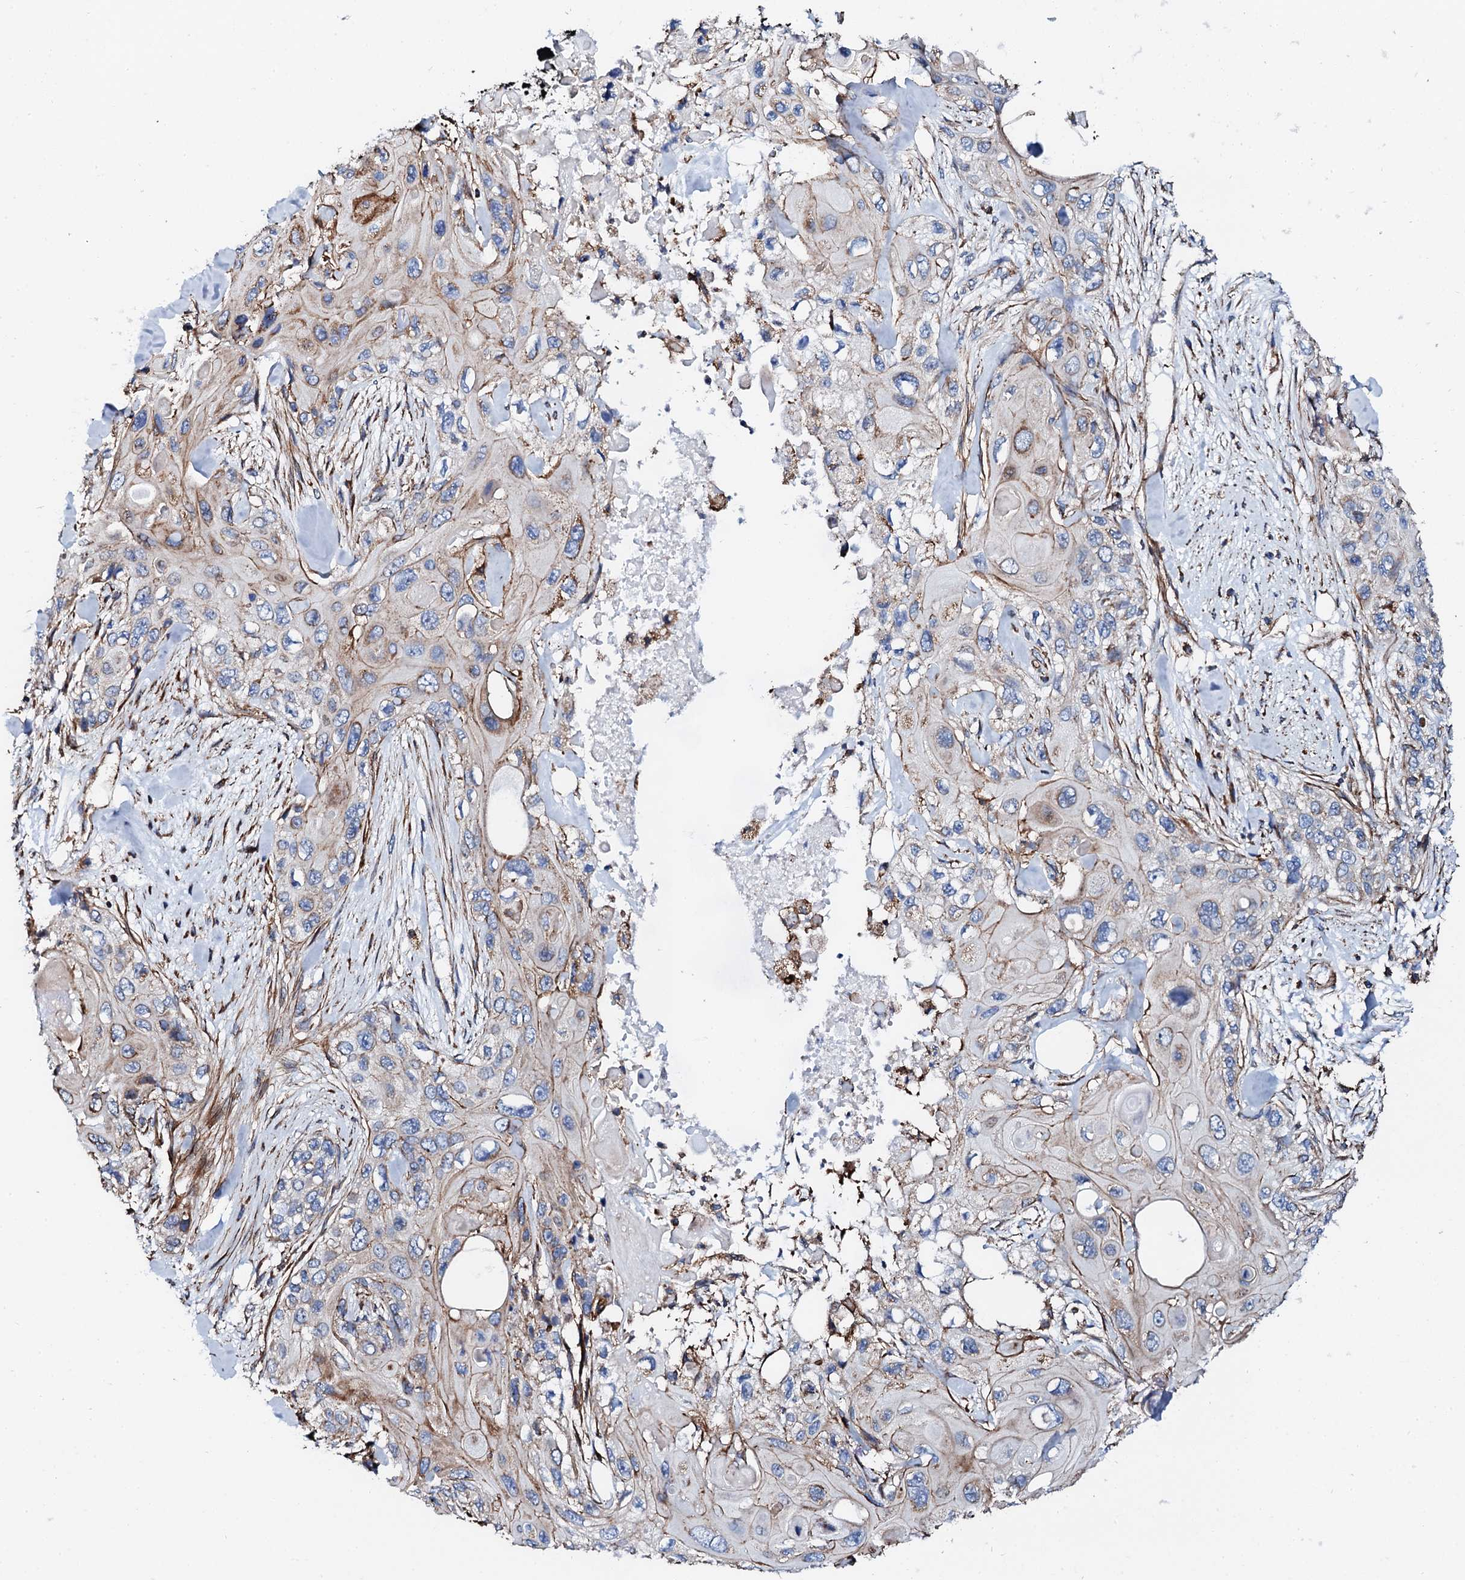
{"staining": {"intensity": "weak", "quantity": "<25%", "location": "cytoplasmic/membranous"}, "tissue": "skin cancer", "cell_type": "Tumor cells", "image_type": "cancer", "snomed": [{"axis": "morphology", "description": "Normal tissue, NOS"}, {"axis": "morphology", "description": "Squamous cell carcinoma, NOS"}, {"axis": "topography", "description": "Skin"}], "caption": "Tumor cells show no significant positivity in skin cancer (squamous cell carcinoma).", "gene": "INTS10", "patient": {"sex": "male", "age": 72}}